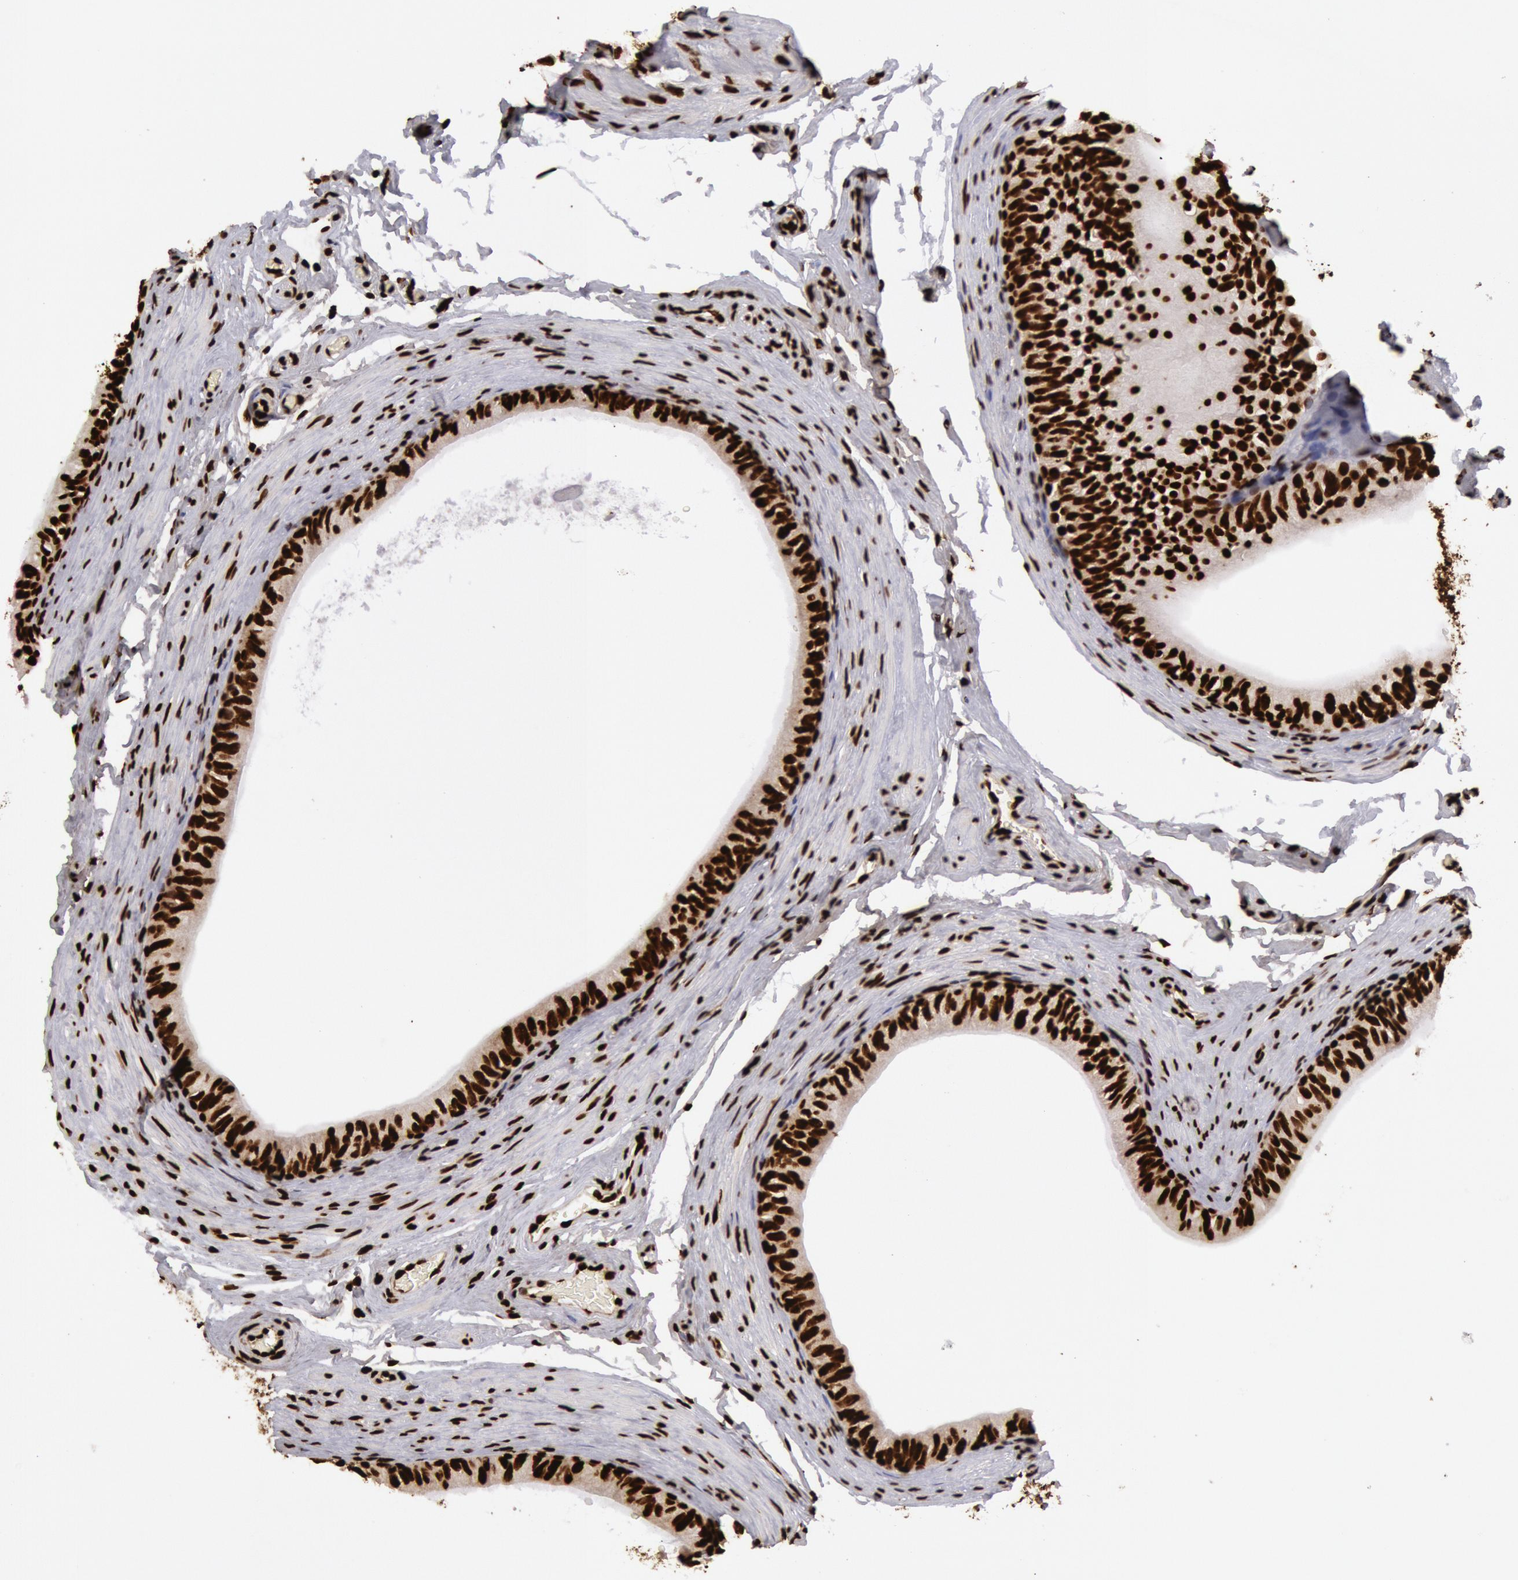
{"staining": {"intensity": "strong", "quantity": ">75%", "location": "nuclear"}, "tissue": "epididymis", "cell_type": "Glandular cells", "image_type": "normal", "snomed": [{"axis": "morphology", "description": "Normal tissue, NOS"}, {"axis": "topography", "description": "Testis"}, {"axis": "topography", "description": "Epididymis"}], "caption": "Benign epididymis demonstrates strong nuclear expression in approximately >75% of glandular cells.", "gene": "H3", "patient": {"sex": "male", "age": 36}}